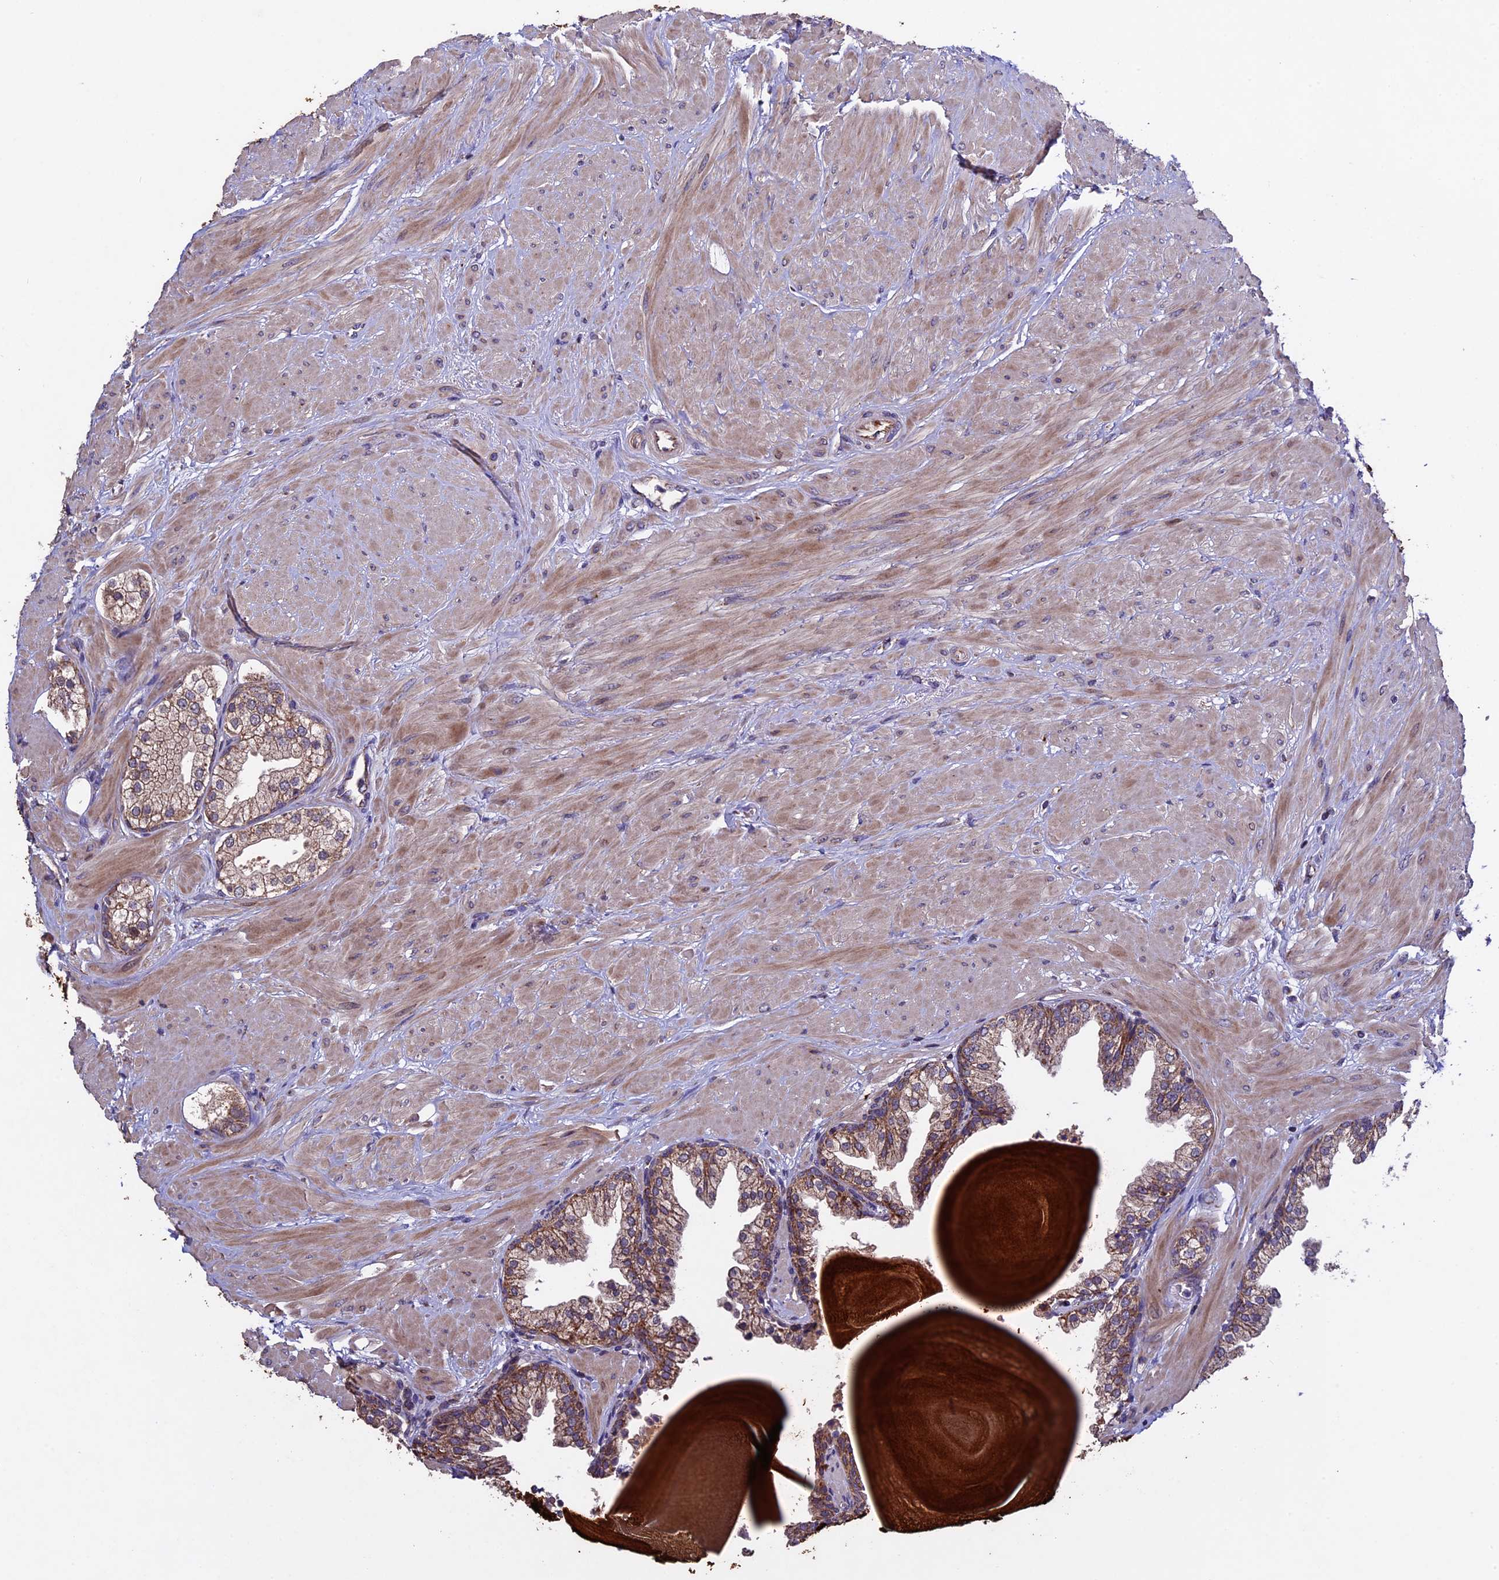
{"staining": {"intensity": "moderate", "quantity": ">75%", "location": "cytoplasmic/membranous"}, "tissue": "prostate", "cell_type": "Glandular cells", "image_type": "normal", "snomed": [{"axis": "morphology", "description": "Normal tissue, NOS"}, {"axis": "topography", "description": "Prostate"}], "caption": "Approximately >75% of glandular cells in unremarkable human prostate display moderate cytoplasmic/membranous protein positivity as visualized by brown immunohistochemical staining.", "gene": "RNF17", "patient": {"sex": "male", "age": 48}}